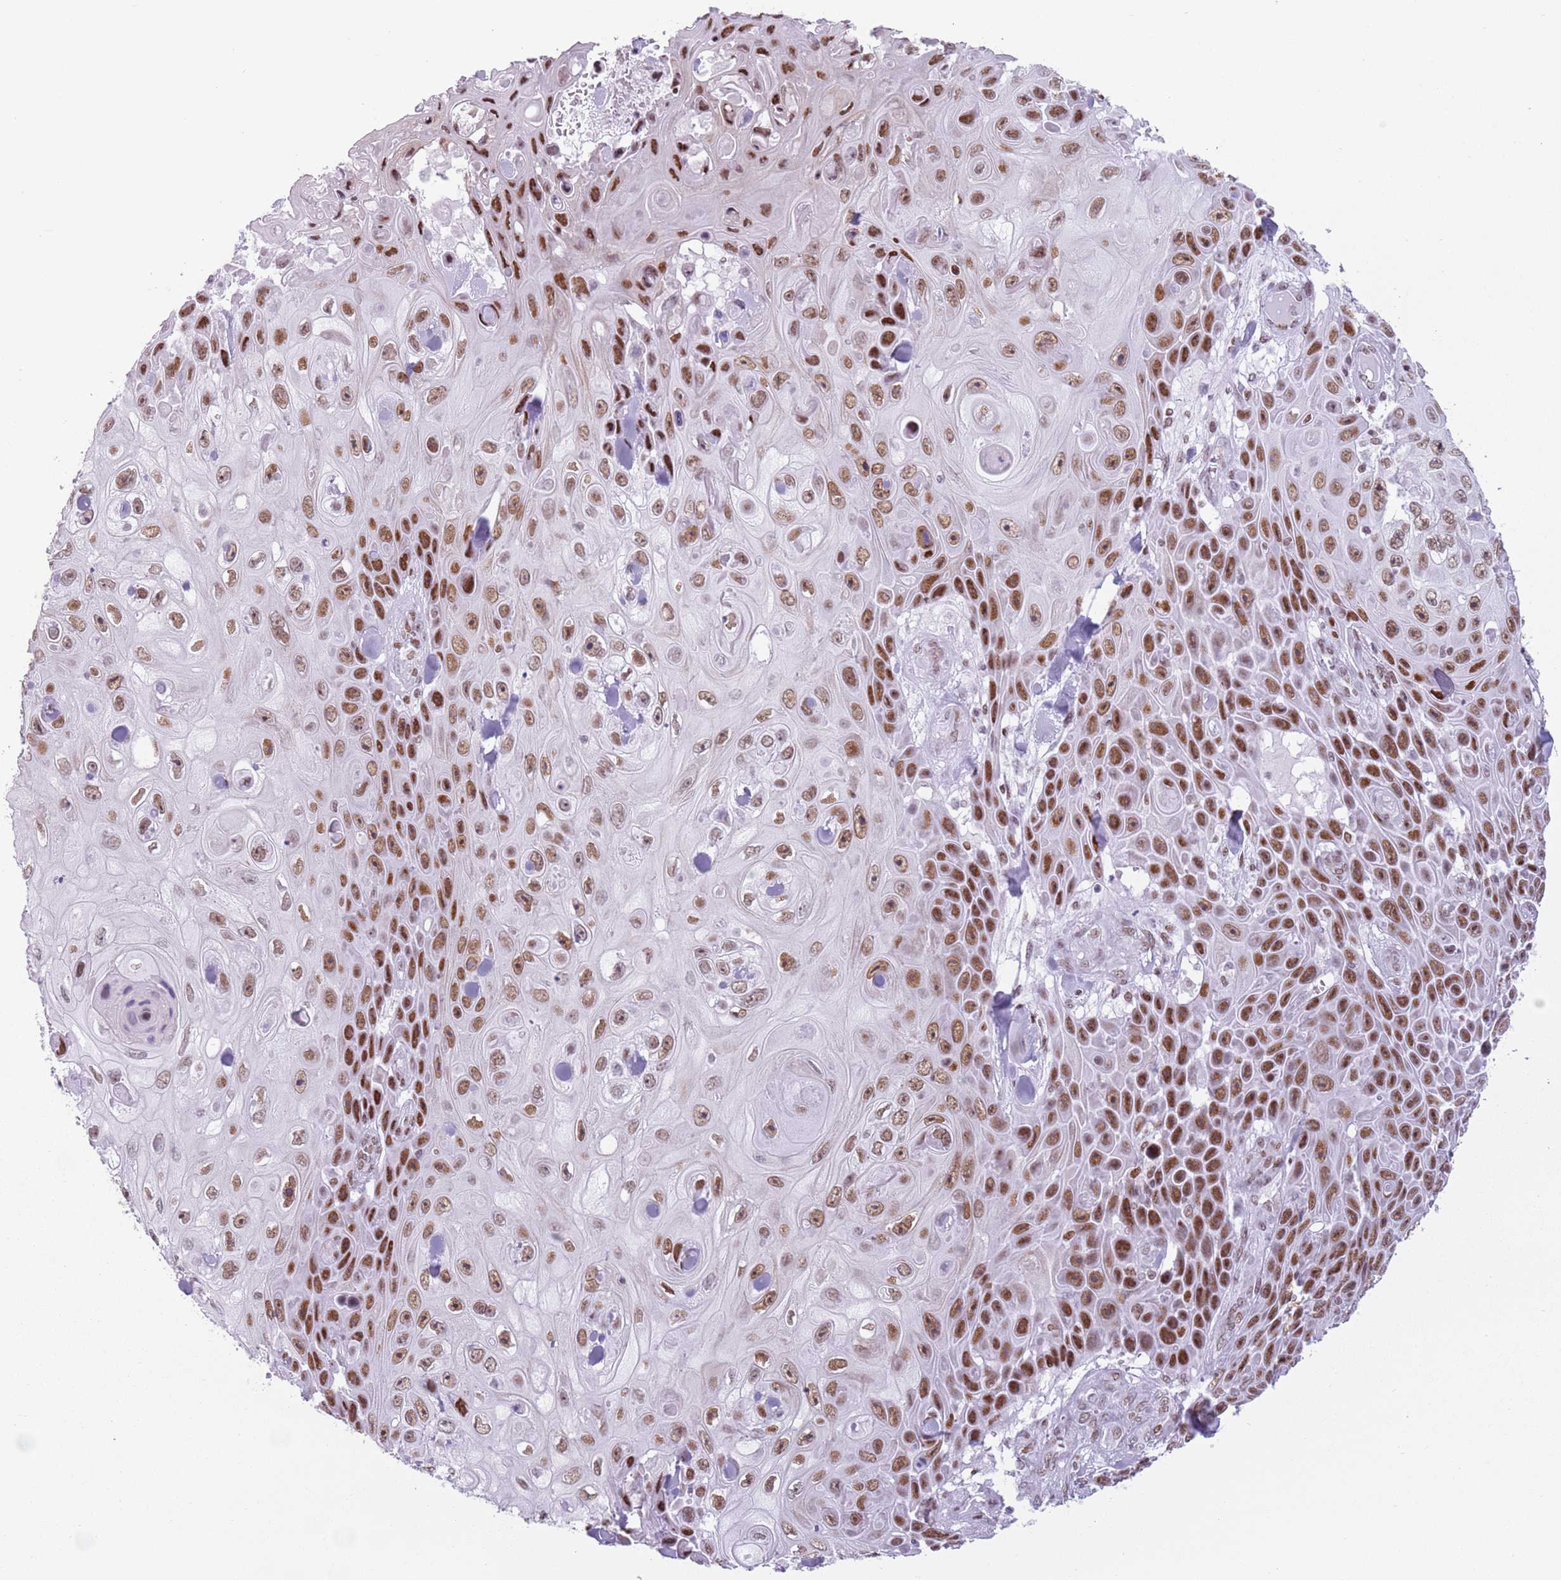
{"staining": {"intensity": "moderate", "quantity": ">75%", "location": "nuclear"}, "tissue": "skin cancer", "cell_type": "Tumor cells", "image_type": "cancer", "snomed": [{"axis": "morphology", "description": "Squamous cell carcinoma, NOS"}, {"axis": "topography", "description": "Skin"}], "caption": "Protein expression analysis of human squamous cell carcinoma (skin) reveals moderate nuclear expression in about >75% of tumor cells.", "gene": "FAM104B", "patient": {"sex": "male", "age": 82}}